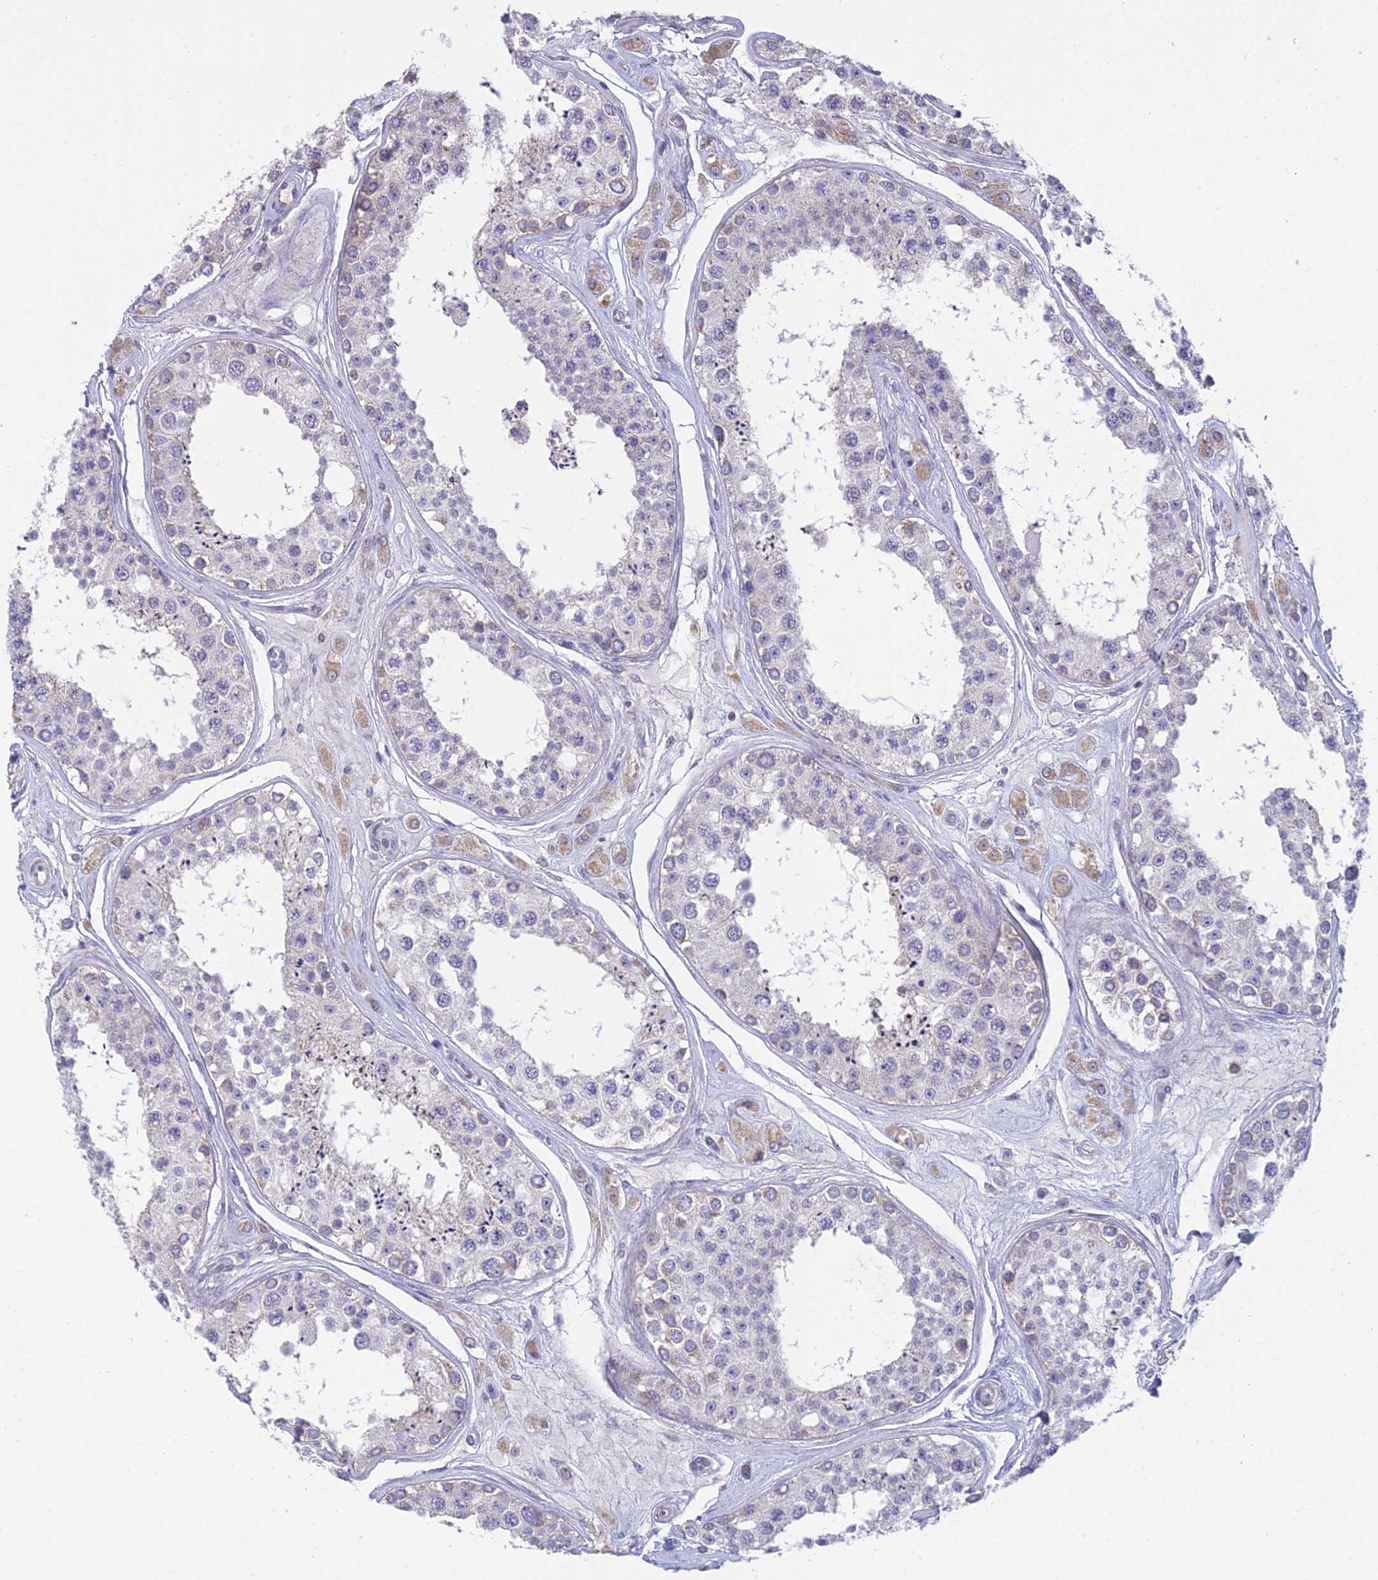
{"staining": {"intensity": "weak", "quantity": "<25%", "location": "cytoplasmic/membranous"}, "tissue": "testis", "cell_type": "Cells in seminiferous ducts", "image_type": "normal", "snomed": [{"axis": "morphology", "description": "Normal tissue, NOS"}, {"axis": "topography", "description": "Testis"}], "caption": "Human testis stained for a protein using immunohistochemistry (IHC) shows no positivity in cells in seminiferous ducts.", "gene": "CFAP206", "patient": {"sex": "male", "age": 25}}